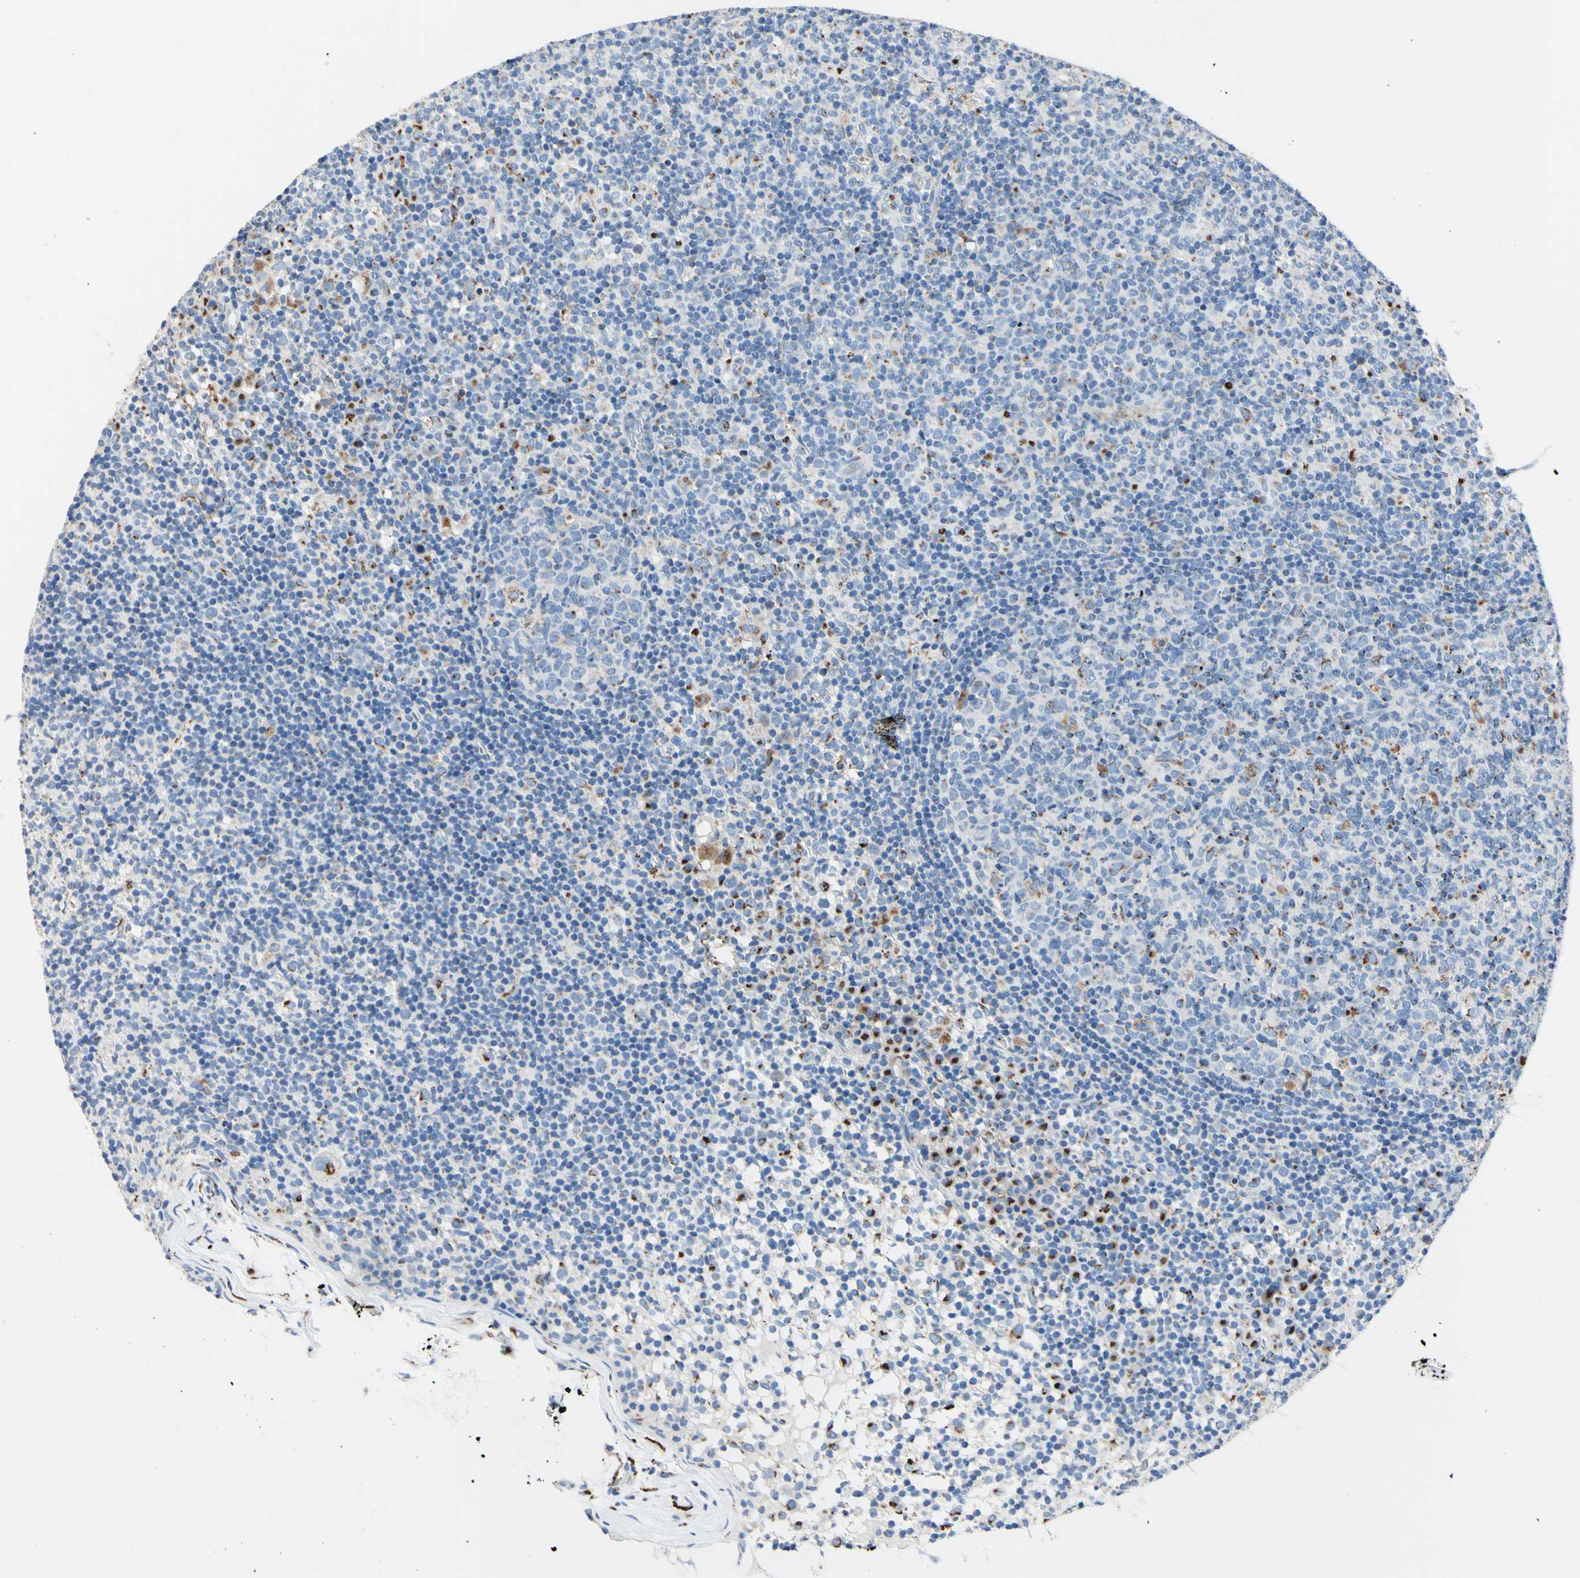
{"staining": {"intensity": "weak", "quantity": "<25%", "location": "cytoplasmic/membranous"}, "tissue": "lymph node", "cell_type": "Germinal center cells", "image_type": "normal", "snomed": [{"axis": "morphology", "description": "Normal tissue, NOS"}, {"axis": "morphology", "description": "Inflammation, NOS"}, {"axis": "topography", "description": "Lymph node"}], "caption": "The photomicrograph displays no significant positivity in germinal center cells of lymph node. (DAB IHC with hematoxylin counter stain).", "gene": "GALNT2", "patient": {"sex": "male", "age": 55}}